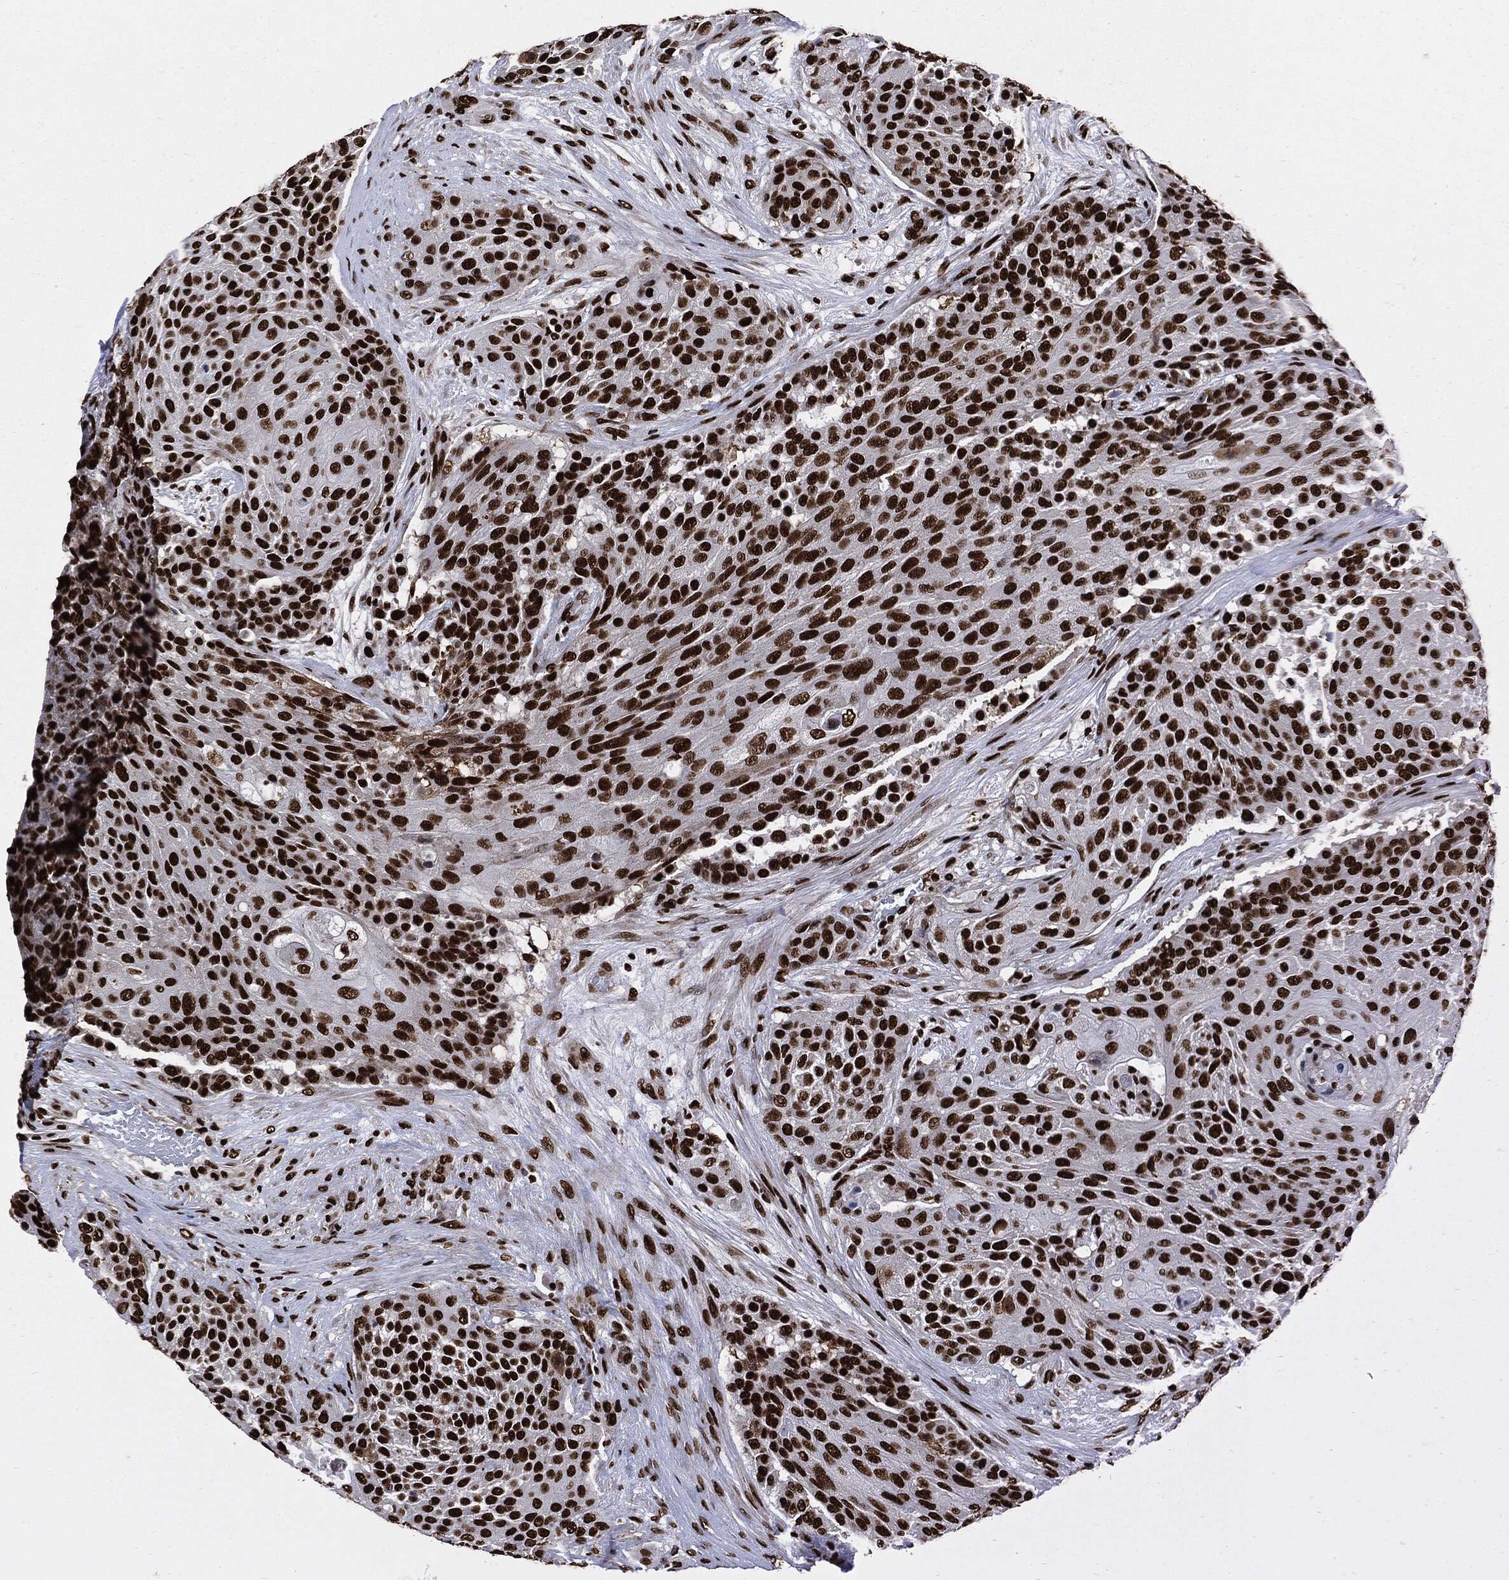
{"staining": {"intensity": "strong", "quantity": ">75%", "location": "nuclear"}, "tissue": "urothelial cancer", "cell_type": "Tumor cells", "image_type": "cancer", "snomed": [{"axis": "morphology", "description": "Urothelial carcinoma, High grade"}, {"axis": "topography", "description": "Urinary bladder"}], "caption": "This is a histology image of immunohistochemistry staining of urothelial carcinoma (high-grade), which shows strong staining in the nuclear of tumor cells.", "gene": "RECQL", "patient": {"sex": "female", "age": 63}}